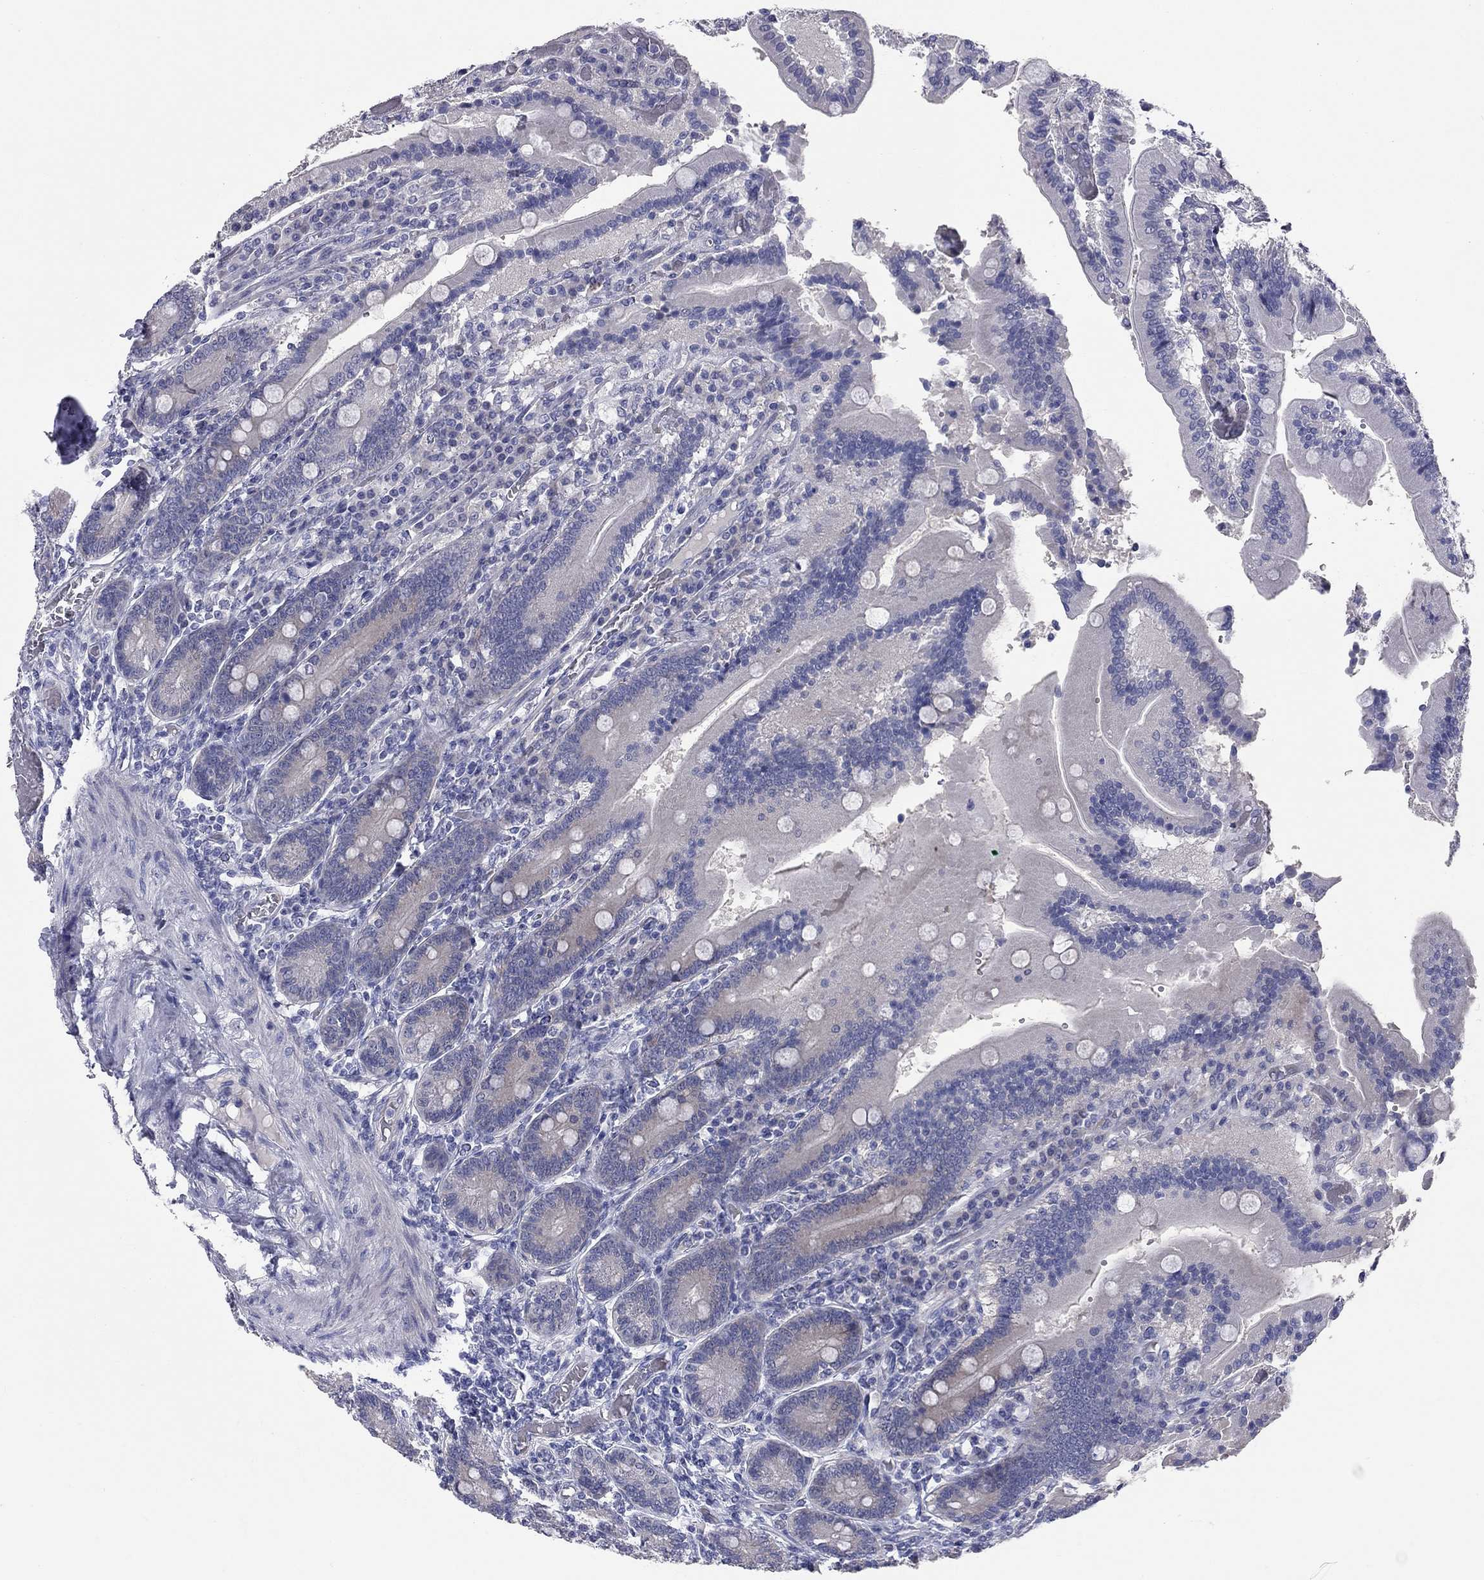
{"staining": {"intensity": "moderate", "quantity": "<25%", "location": "cytoplasmic/membranous"}, "tissue": "duodenum", "cell_type": "Glandular cells", "image_type": "normal", "snomed": [{"axis": "morphology", "description": "Normal tissue, NOS"}, {"axis": "topography", "description": "Duodenum"}], "caption": "Glandular cells show low levels of moderate cytoplasmic/membranous positivity in about <25% of cells in benign duodenum.", "gene": "UNC119B", "patient": {"sex": "female", "age": 62}}